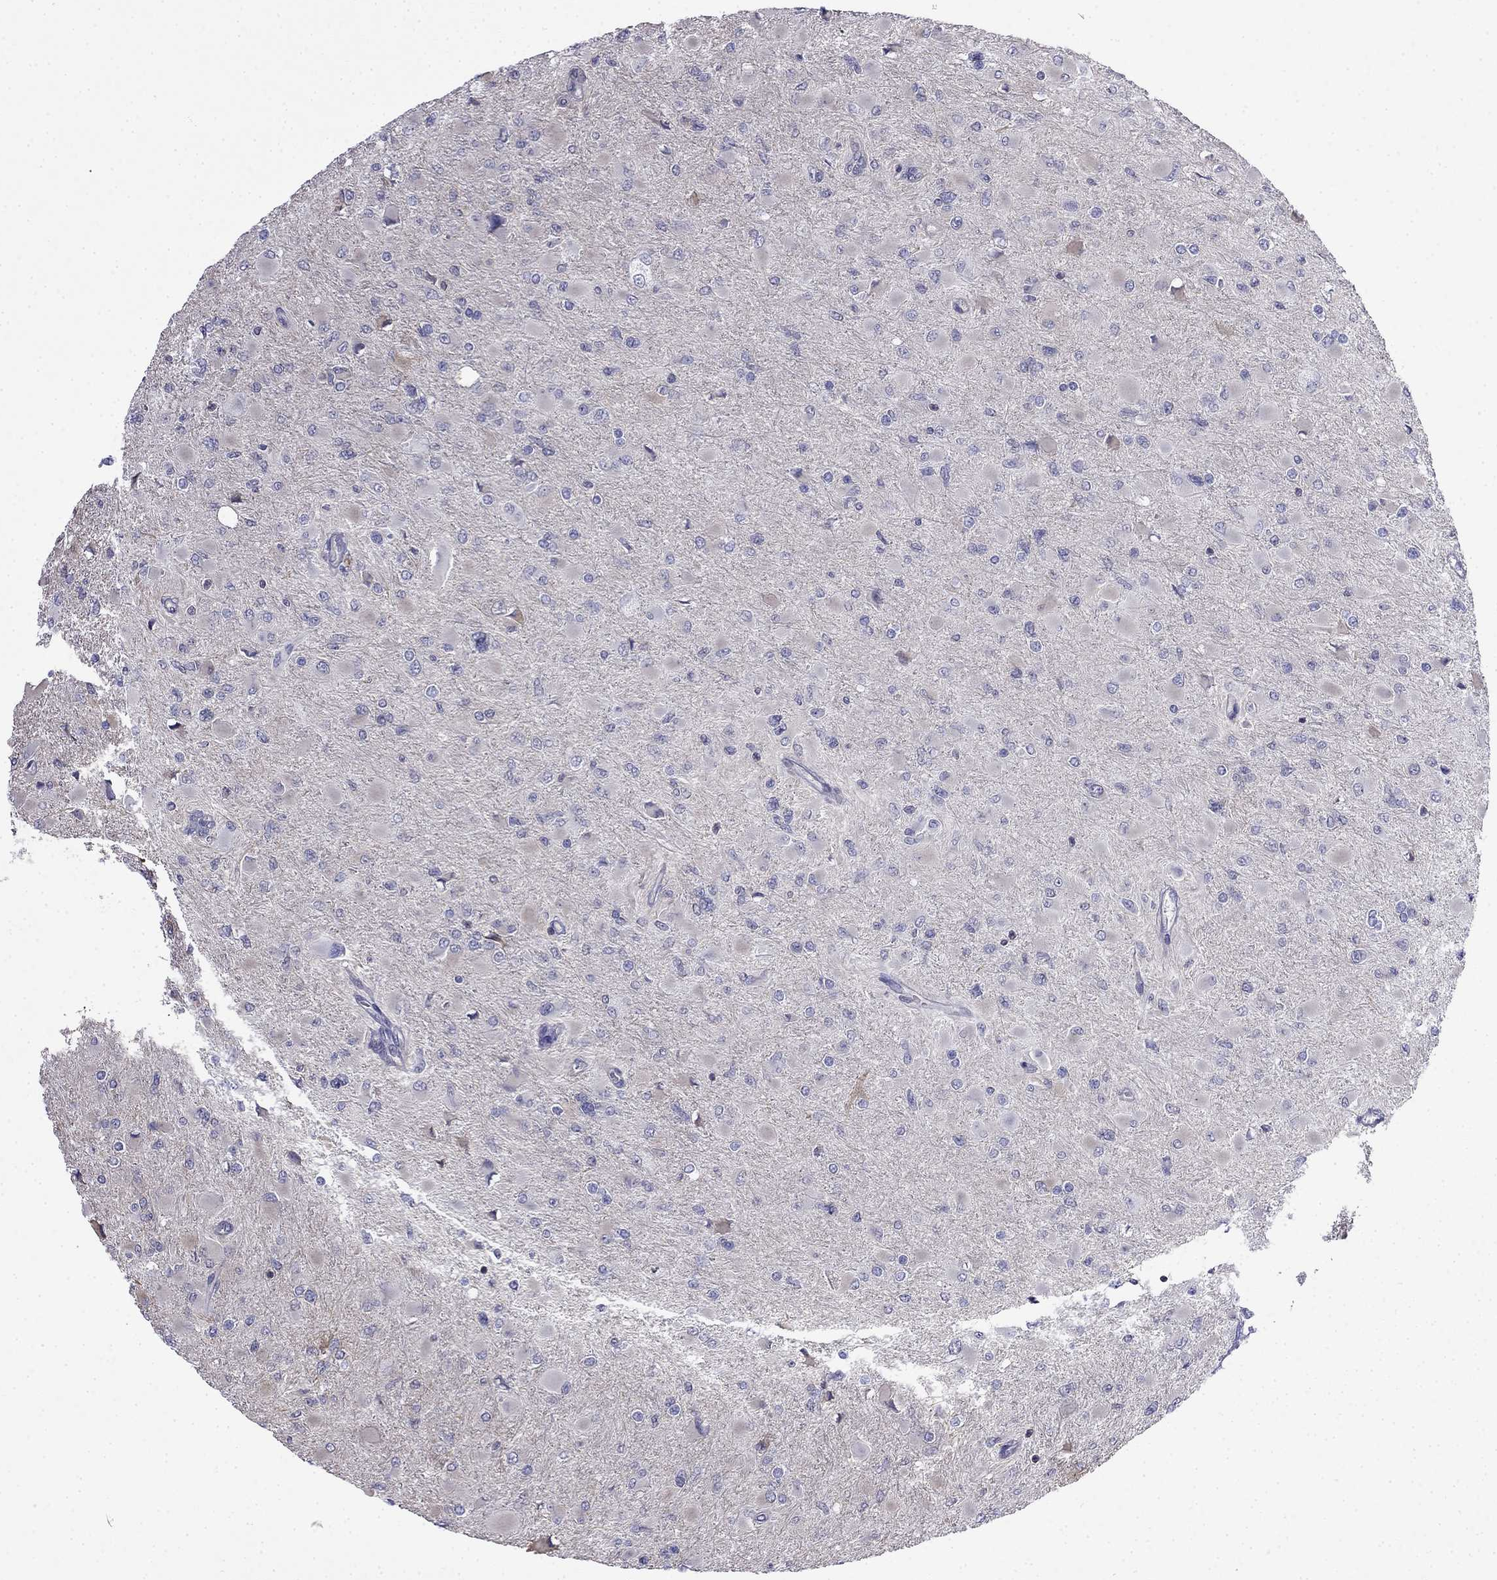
{"staining": {"intensity": "negative", "quantity": "none", "location": "none"}, "tissue": "glioma", "cell_type": "Tumor cells", "image_type": "cancer", "snomed": [{"axis": "morphology", "description": "Glioma, malignant, High grade"}, {"axis": "topography", "description": "Cerebral cortex"}], "caption": "The IHC histopathology image has no significant positivity in tumor cells of malignant high-grade glioma tissue. (DAB IHC with hematoxylin counter stain).", "gene": "GUCA1B", "patient": {"sex": "female", "age": 36}}